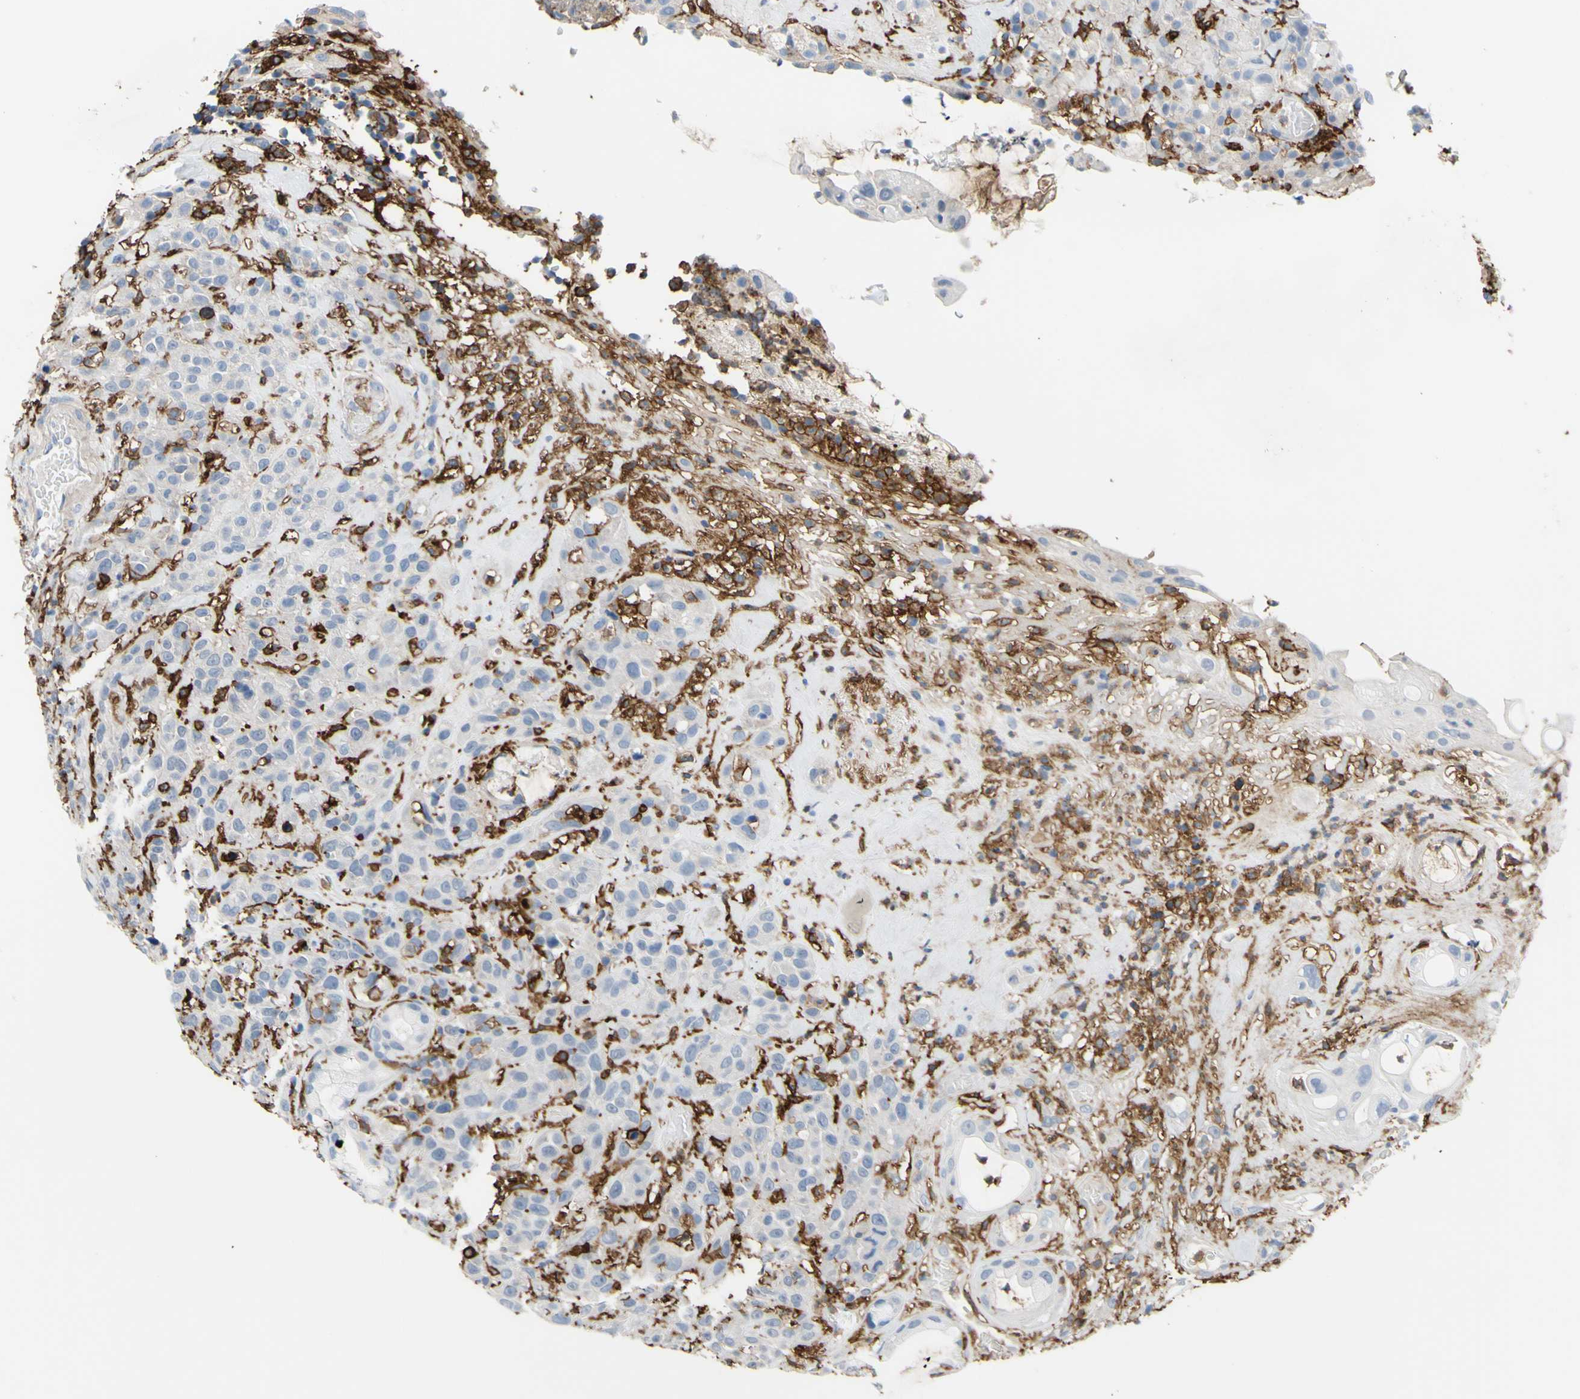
{"staining": {"intensity": "negative", "quantity": "none", "location": "none"}, "tissue": "head and neck cancer", "cell_type": "Tumor cells", "image_type": "cancer", "snomed": [{"axis": "morphology", "description": "Squamous cell carcinoma, NOS"}, {"axis": "topography", "description": "Head-Neck"}], "caption": "Head and neck squamous cell carcinoma stained for a protein using immunohistochemistry exhibits no staining tumor cells.", "gene": "FCGR2A", "patient": {"sex": "male", "age": 62}}